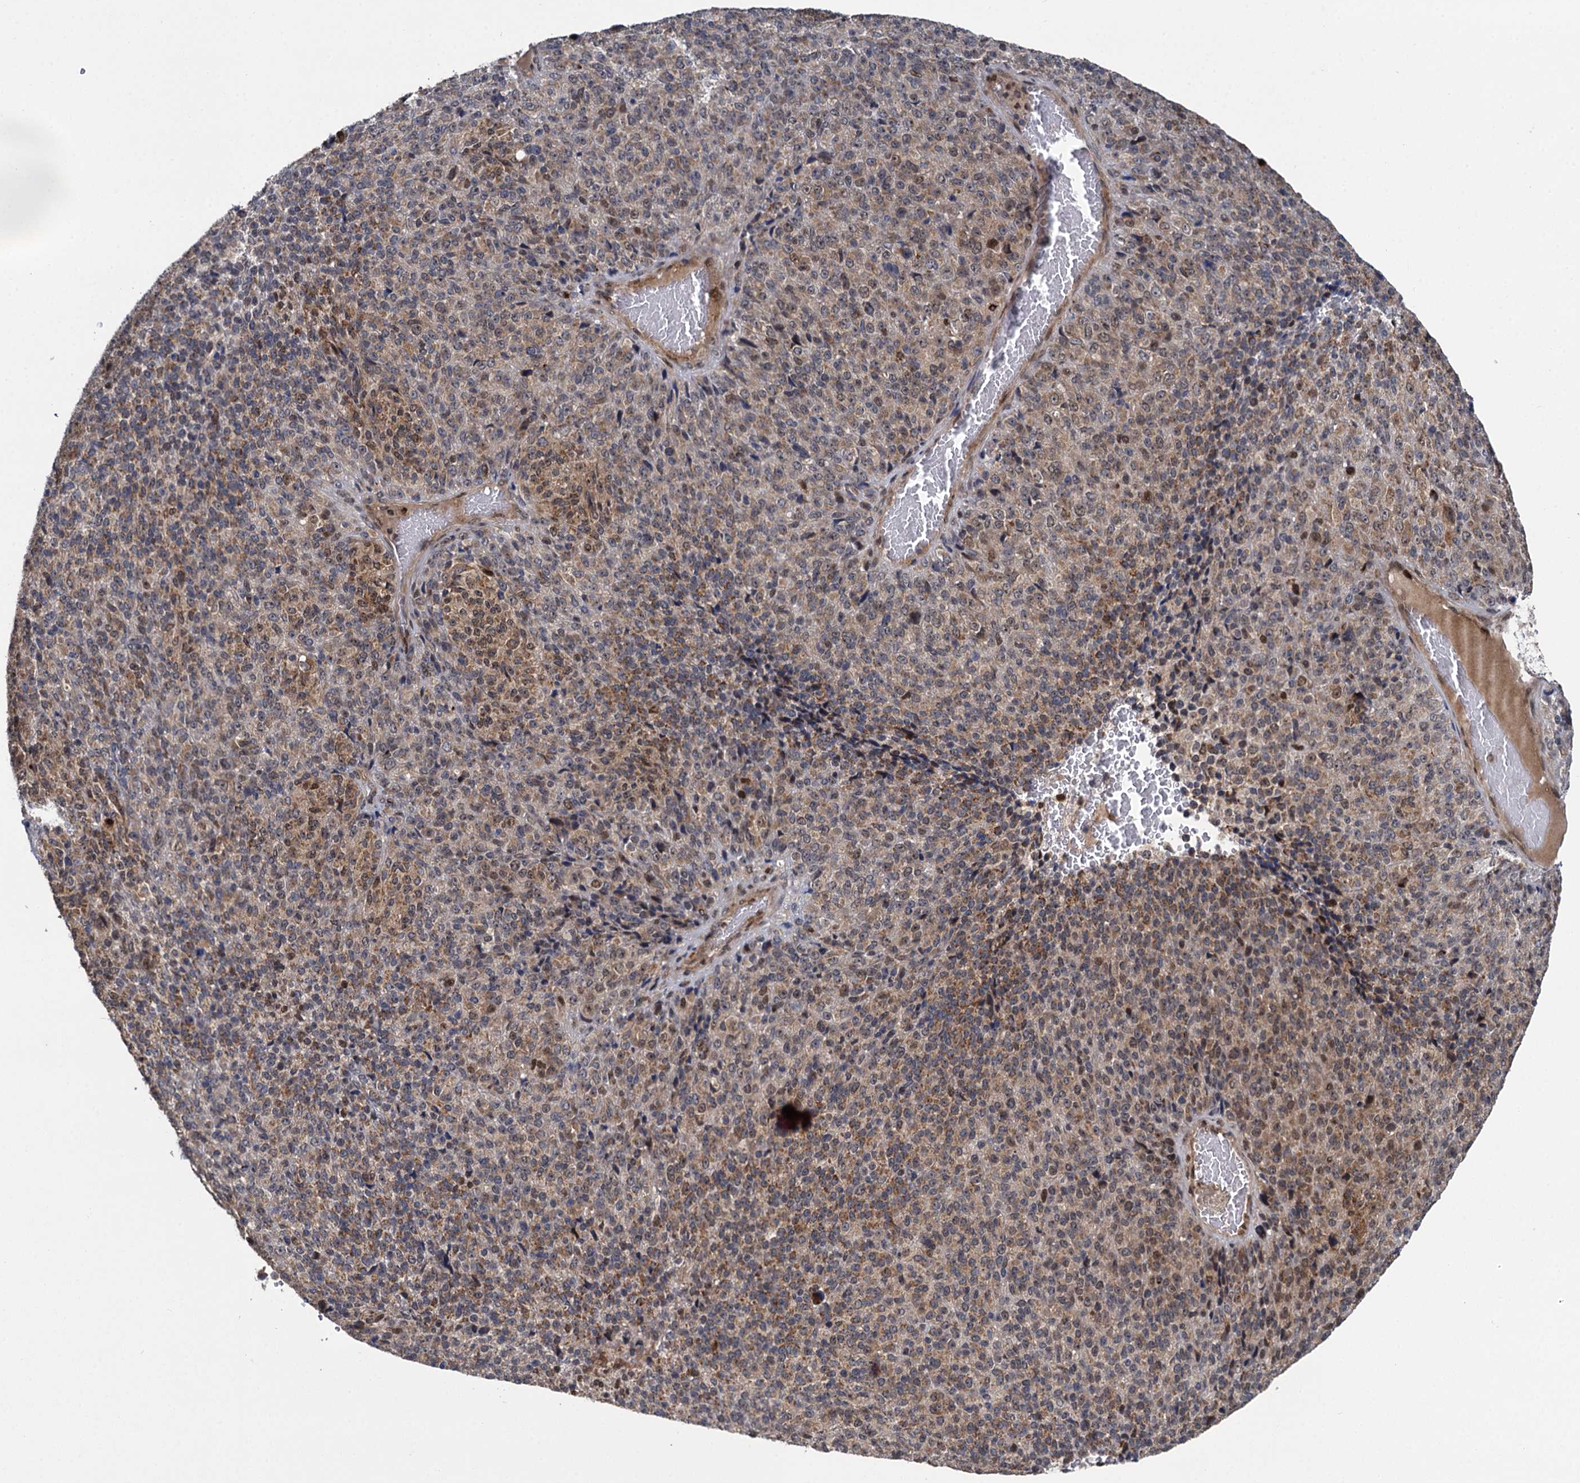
{"staining": {"intensity": "moderate", "quantity": ">75%", "location": "cytoplasmic/membranous"}, "tissue": "melanoma", "cell_type": "Tumor cells", "image_type": "cancer", "snomed": [{"axis": "morphology", "description": "Malignant melanoma, Metastatic site"}, {"axis": "topography", "description": "Brain"}], "caption": "Tumor cells reveal medium levels of moderate cytoplasmic/membranous expression in approximately >75% of cells in melanoma.", "gene": "GAL3ST4", "patient": {"sex": "female", "age": 56}}